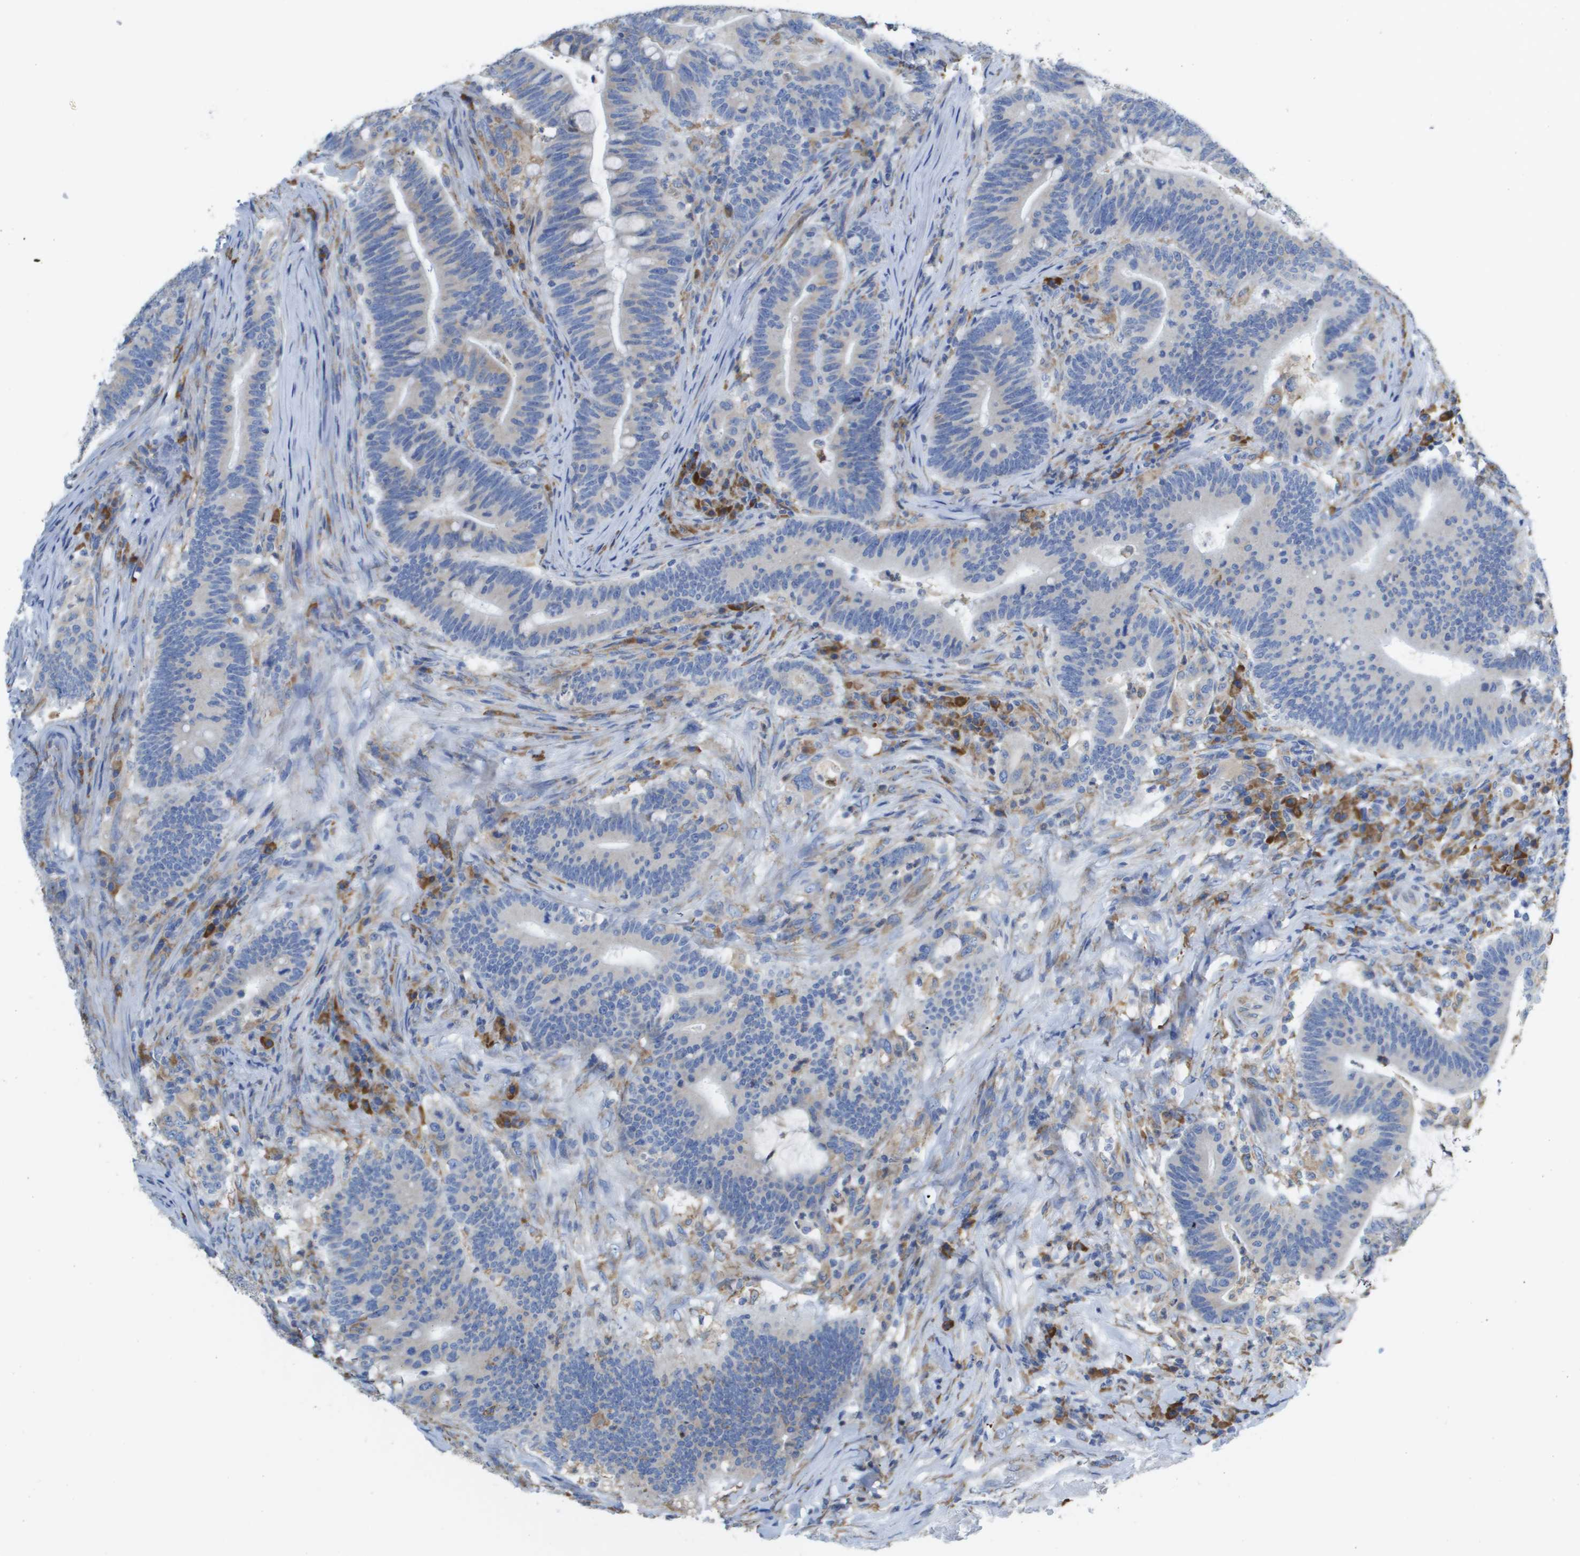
{"staining": {"intensity": "negative", "quantity": "none", "location": "none"}, "tissue": "colorectal cancer", "cell_type": "Tumor cells", "image_type": "cancer", "snomed": [{"axis": "morphology", "description": "Normal tissue, NOS"}, {"axis": "morphology", "description": "Adenocarcinoma, NOS"}, {"axis": "topography", "description": "Colon"}], "caption": "Immunohistochemistry micrograph of human colorectal adenocarcinoma stained for a protein (brown), which exhibits no positivity in tumor cells. (DAB immunohistochemistry (IHC), high magnification).", "gene": "SDR42E1", "patient": {"sex": "female", "age": 66}}